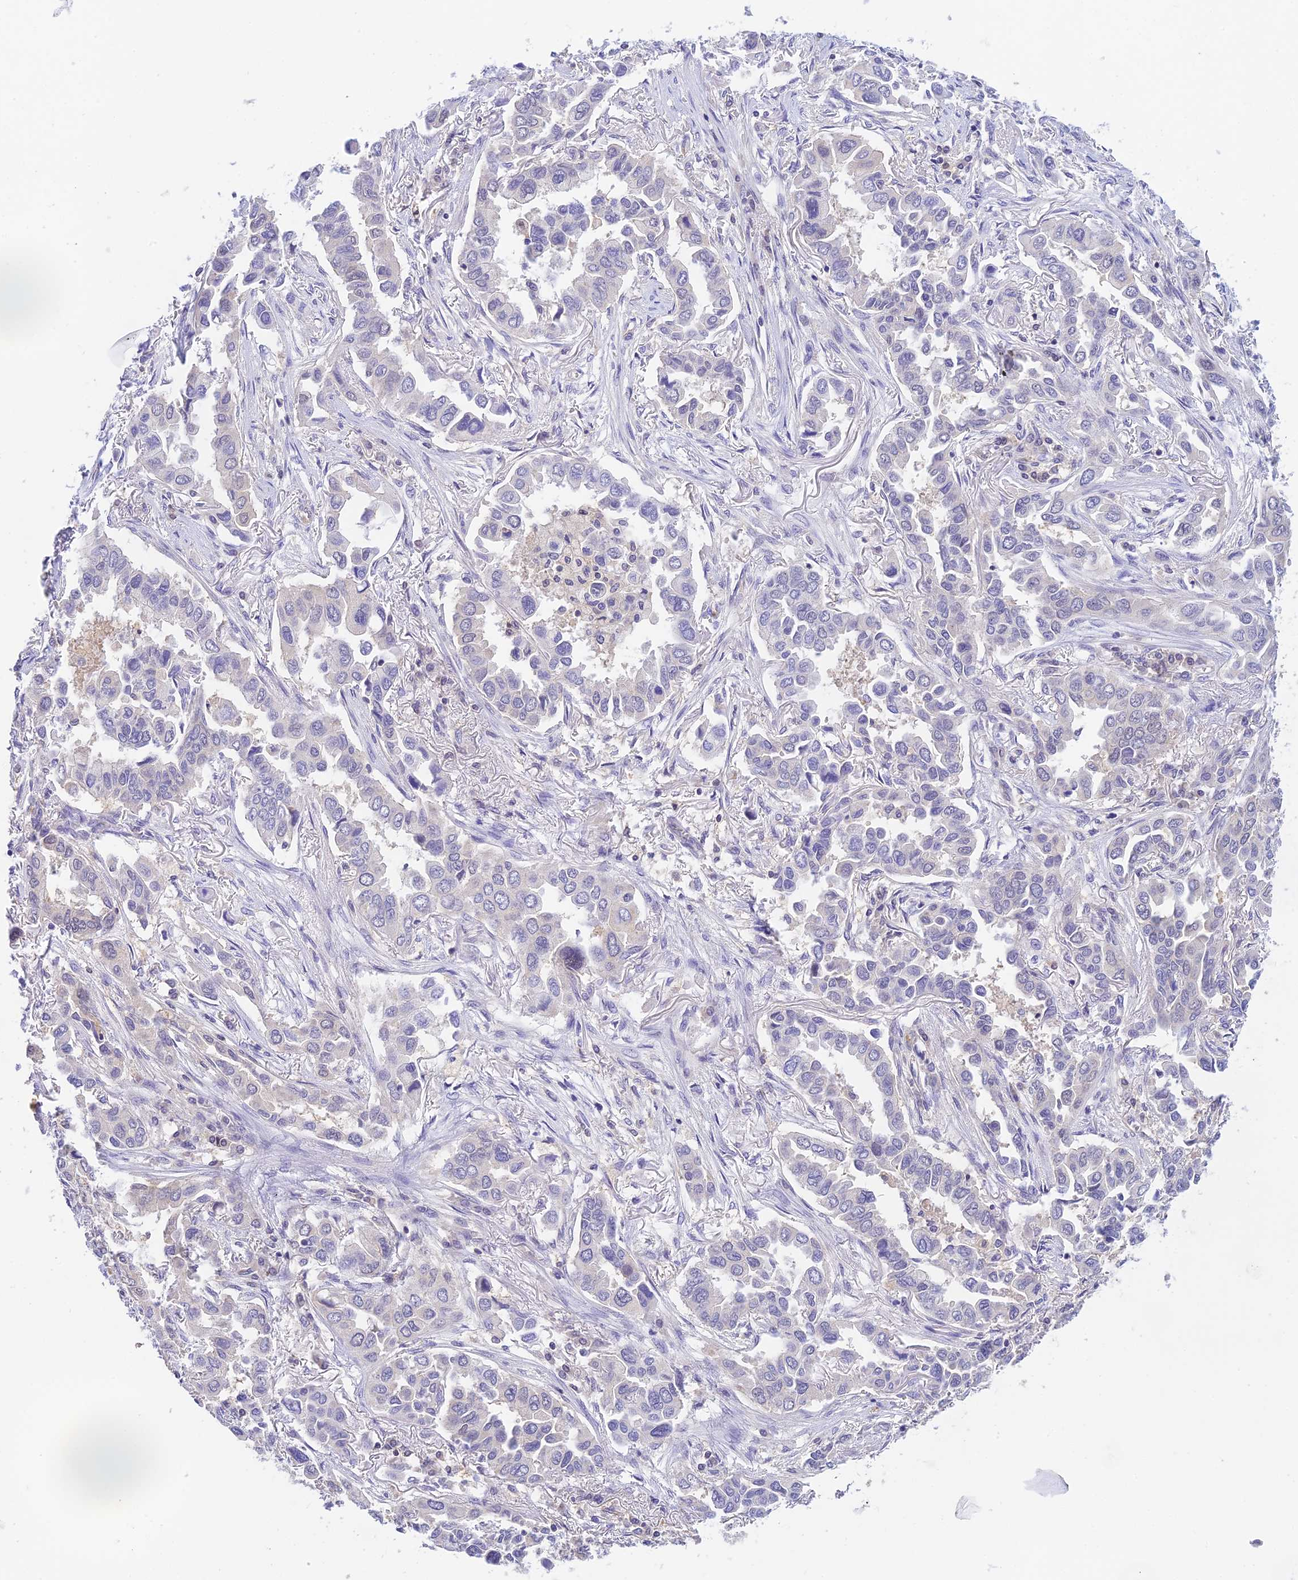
{"staining": {"intensity": "negative", "quantity": "none", "location": "none"}, "tissue": "lung cancer", "cell_type": "Tumor cells", "image_type": "cancer", "snomed": [{"axis": "morphology", "description": "Adenocarcinoma, NOS"}, {"axis": "topography", "description": "Lung"}], "caption": "An IHC image of adenocarcinoma (lung) is shown. There is no staining in tumor cells of adenocarcinoma (lung).", "gene": "HDHD2", "patient": {"sex": "female", "age": 76}}